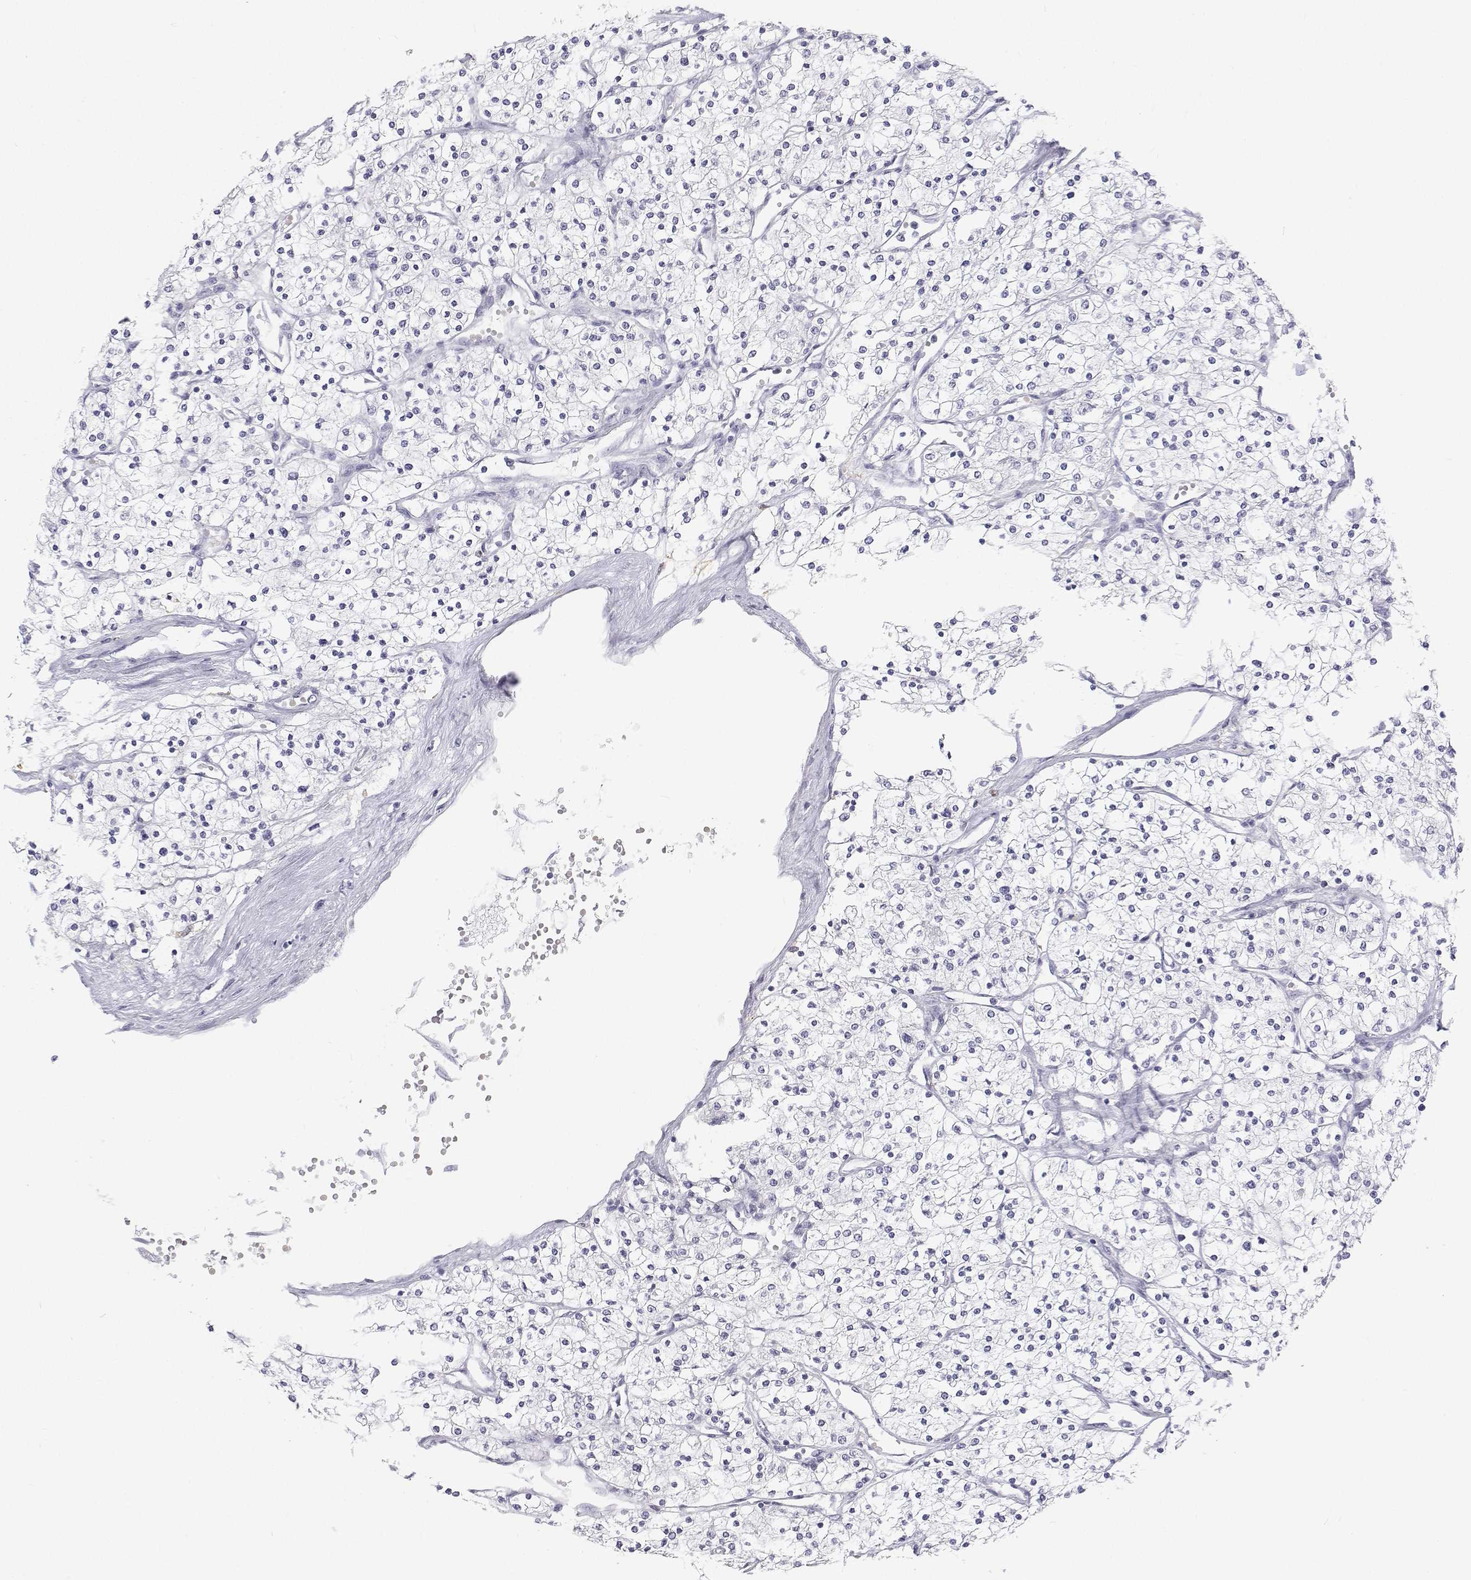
{"staining": {"intensity": "negative", "quantity": "none", "location": "none"}, "tissue": "renal cancer", "cell_type": "Tumor cells", "image_type": "cancer", "snomed": [{"axis": "morphology", "description": "Adenocarcinoma, NOS"}, {"axis": "topography", "description": "Kidney"}], "caption": "Renal cancer (adenocarcinoma) was stained to show a protein in brown. There is no significant expression in tumor cells.", "gene": "TTN", "patient": {"sex": "male", "age": 80}}